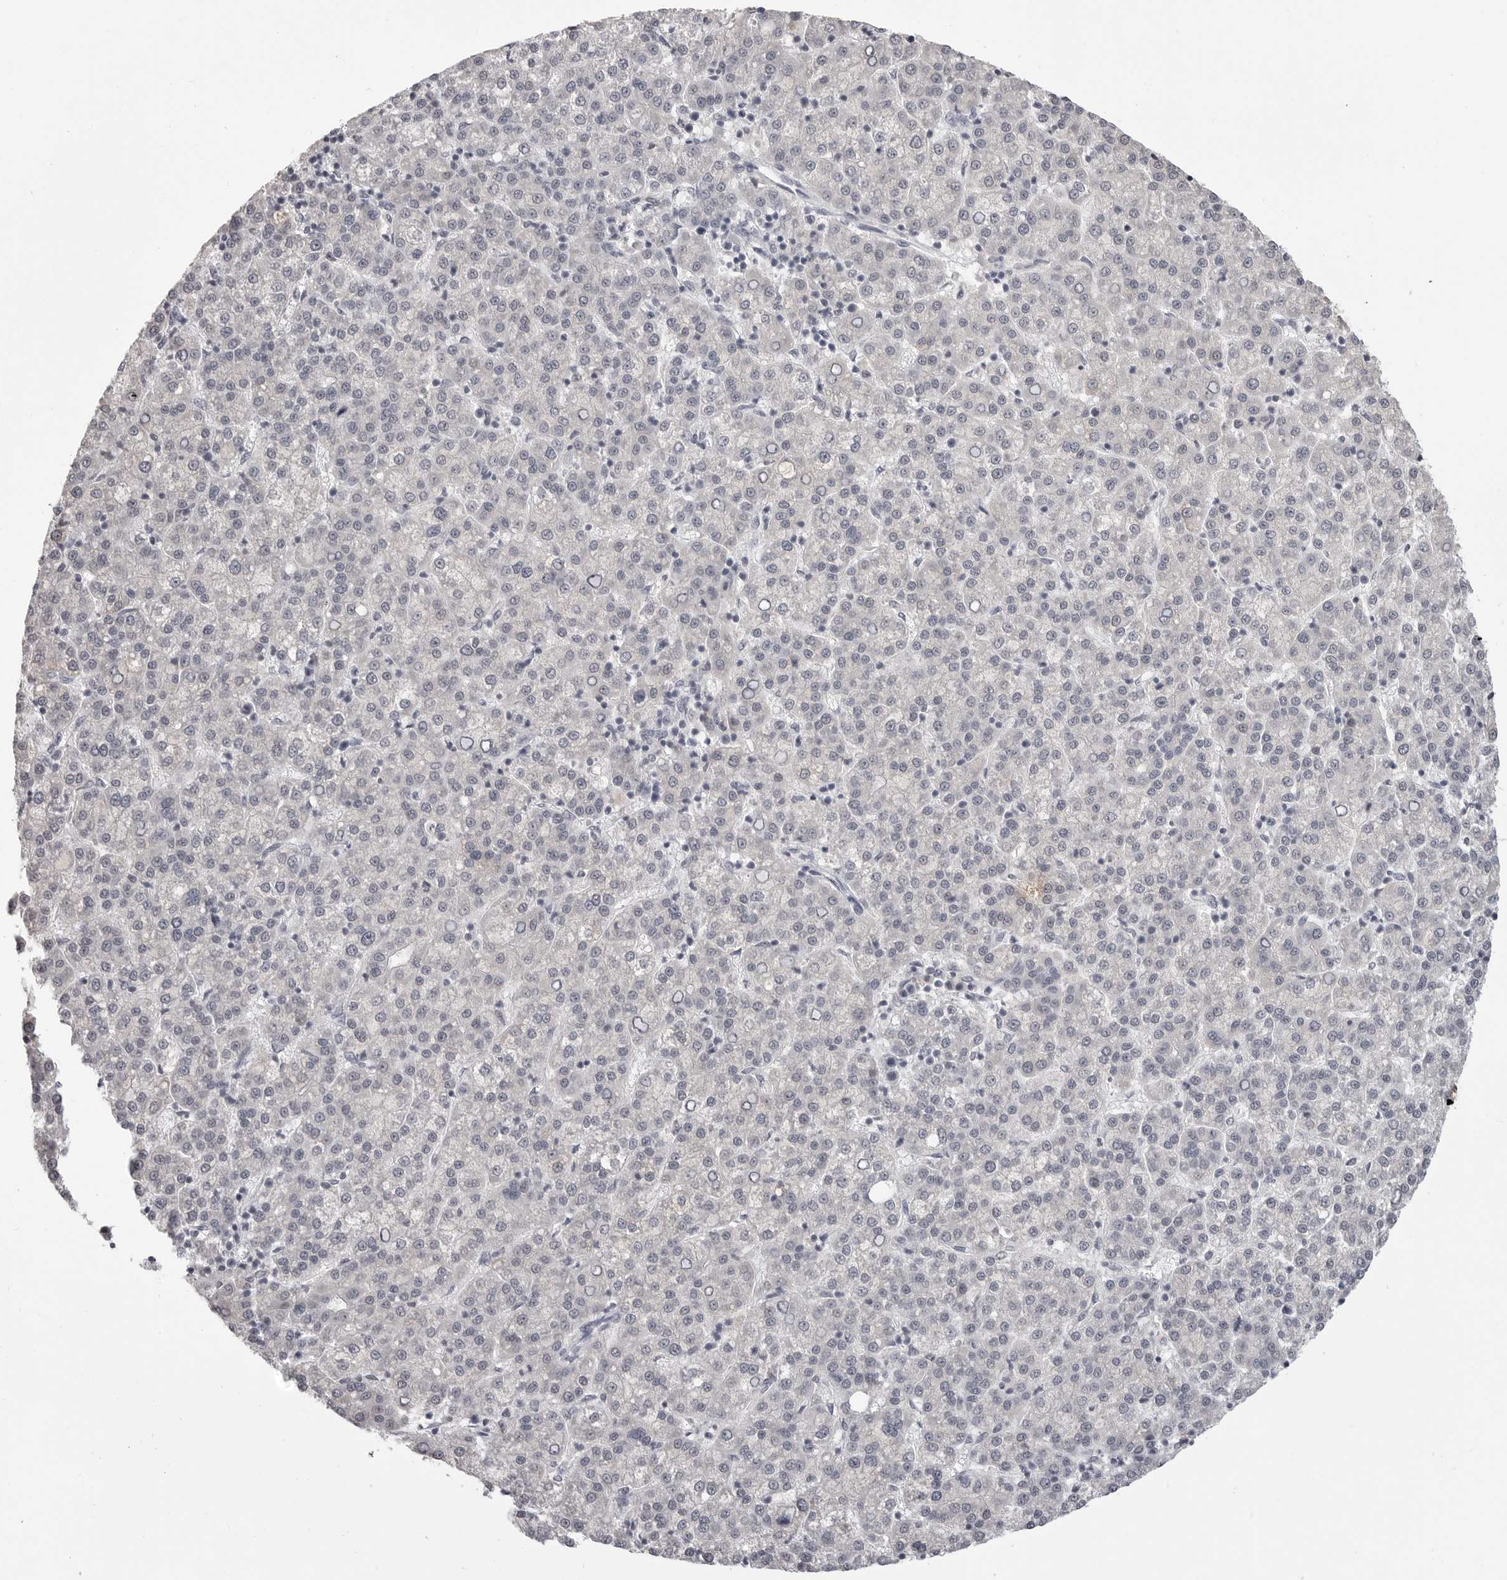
{"staining": {"intensity": "negative", "quantity": "none", "location": "none"}, "tissue": "liver cancer", "cell_type": "Tumor cells", "image_type": "cancer", "snomed": [{"axis": "morphology", "description": "Carcinoma, Hepatocellular, NOS"}, {"axis": "topography", "description": "Liver"}], "caption": "Tumor cells are negative for protein expression in human hepatocellular carcinoma (liver).", "gene": "PRSS1", "patient": {"sex": "female", "age": 58}}